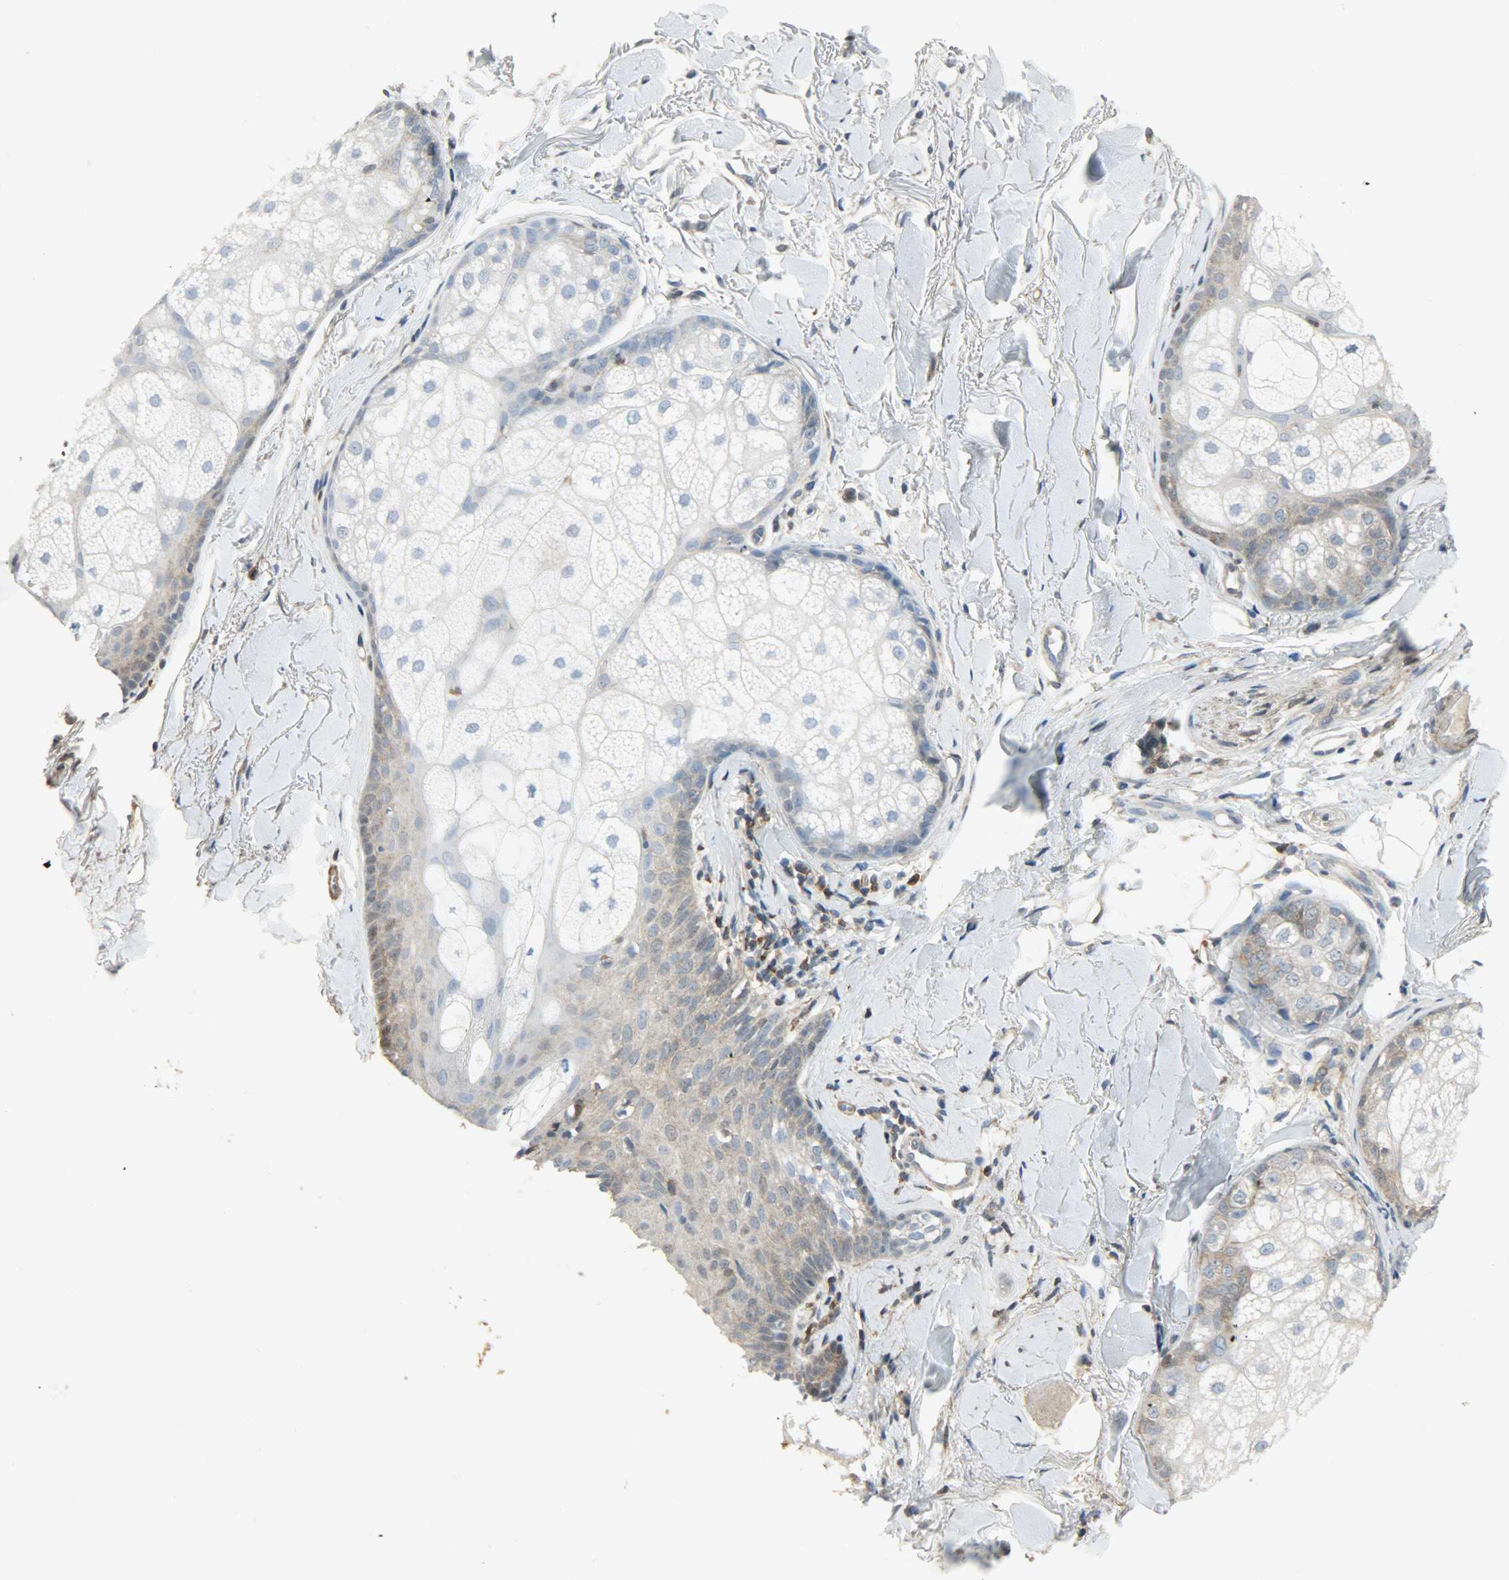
{"staining": {"intensity": "weak", "quantity": ">75%", "location": "cytoplasmic/membranous"}, "tissue": "skin cancer", "cell_type": "Tumor cells", "image_type": "cancer", "snomed": [{"axis": "morphology", "description": "Normal tissue, NOS"}, {"axis": "morphology", "description": "Basal cell carcinoma"}, {"axis": "topography", "description": "Skin"}], "caption": "A micrograph of human skin basal cell carcinoma stained for a protein displays weak cytoplasmic/membranous brown staining in tumor cells.", "gene": "LDHB", "patient": {"sex": "female", "age": 69}}